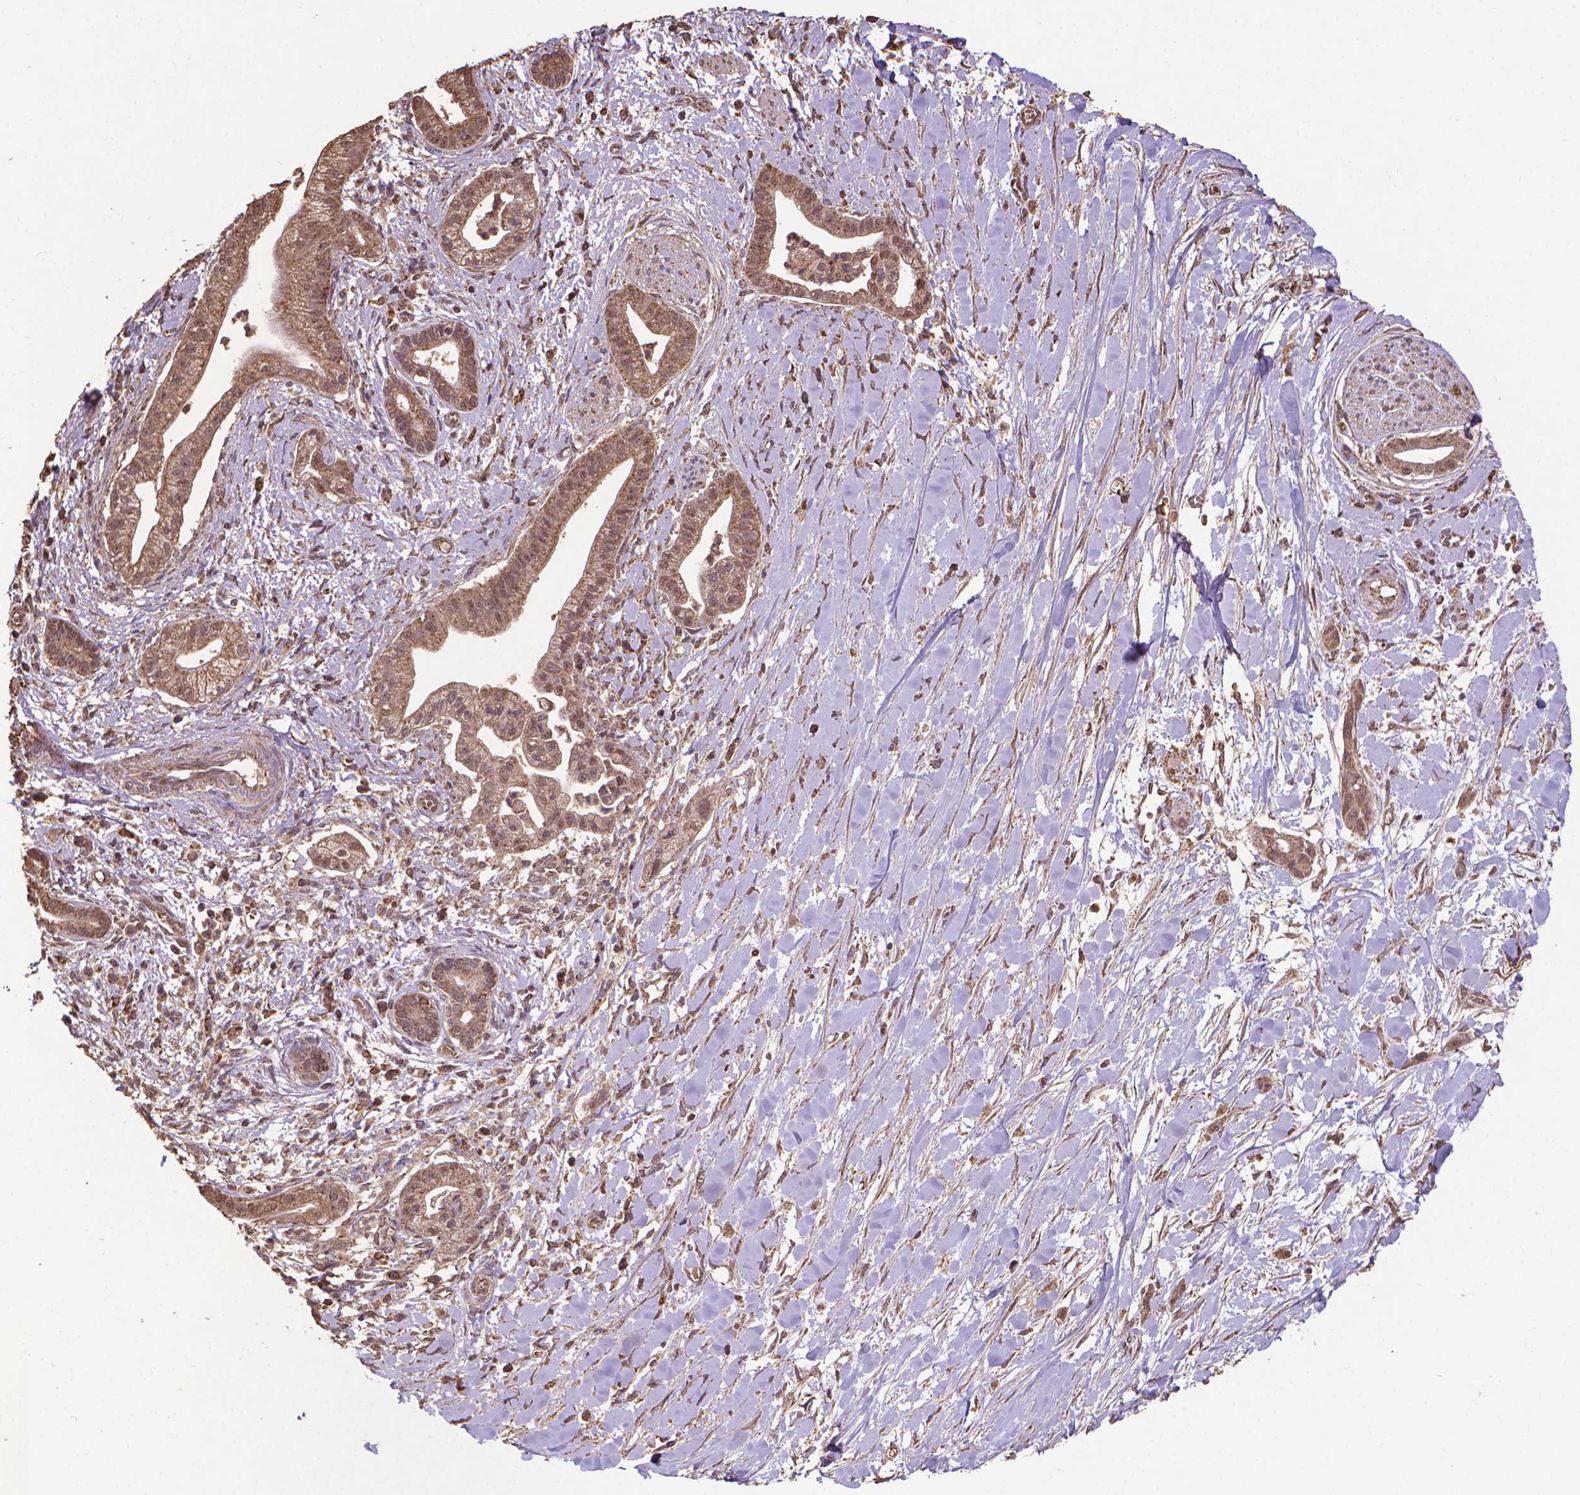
{"staining": {"intensity": "moderate", "quantity": ">75%", "location": "cytoplasmic/membranous,nuclear"}, "tissue": "pancreatic cancer", "cell_type": "Tumor cells", "image_type": "cancer", "snomed": [{"axis": "morphology", "description": "Normal tissue, NOS"}, {"axis": "morphology", "description": "Adenocarcinoma, NOS"}, {"axis": "topography", "description": "Lymph node"}, {"axis": "topography", "description": "Pancreas"}], "caption": "Brown immunohistochemical staining in adenocarcinoma (pancreatic) reveals moderate cytoplasmic/membranous and nuclear expression in approximately >75% of tumor cells.", "gene": "DCAF1", "patient": {"sex": "female", "age": 58}}